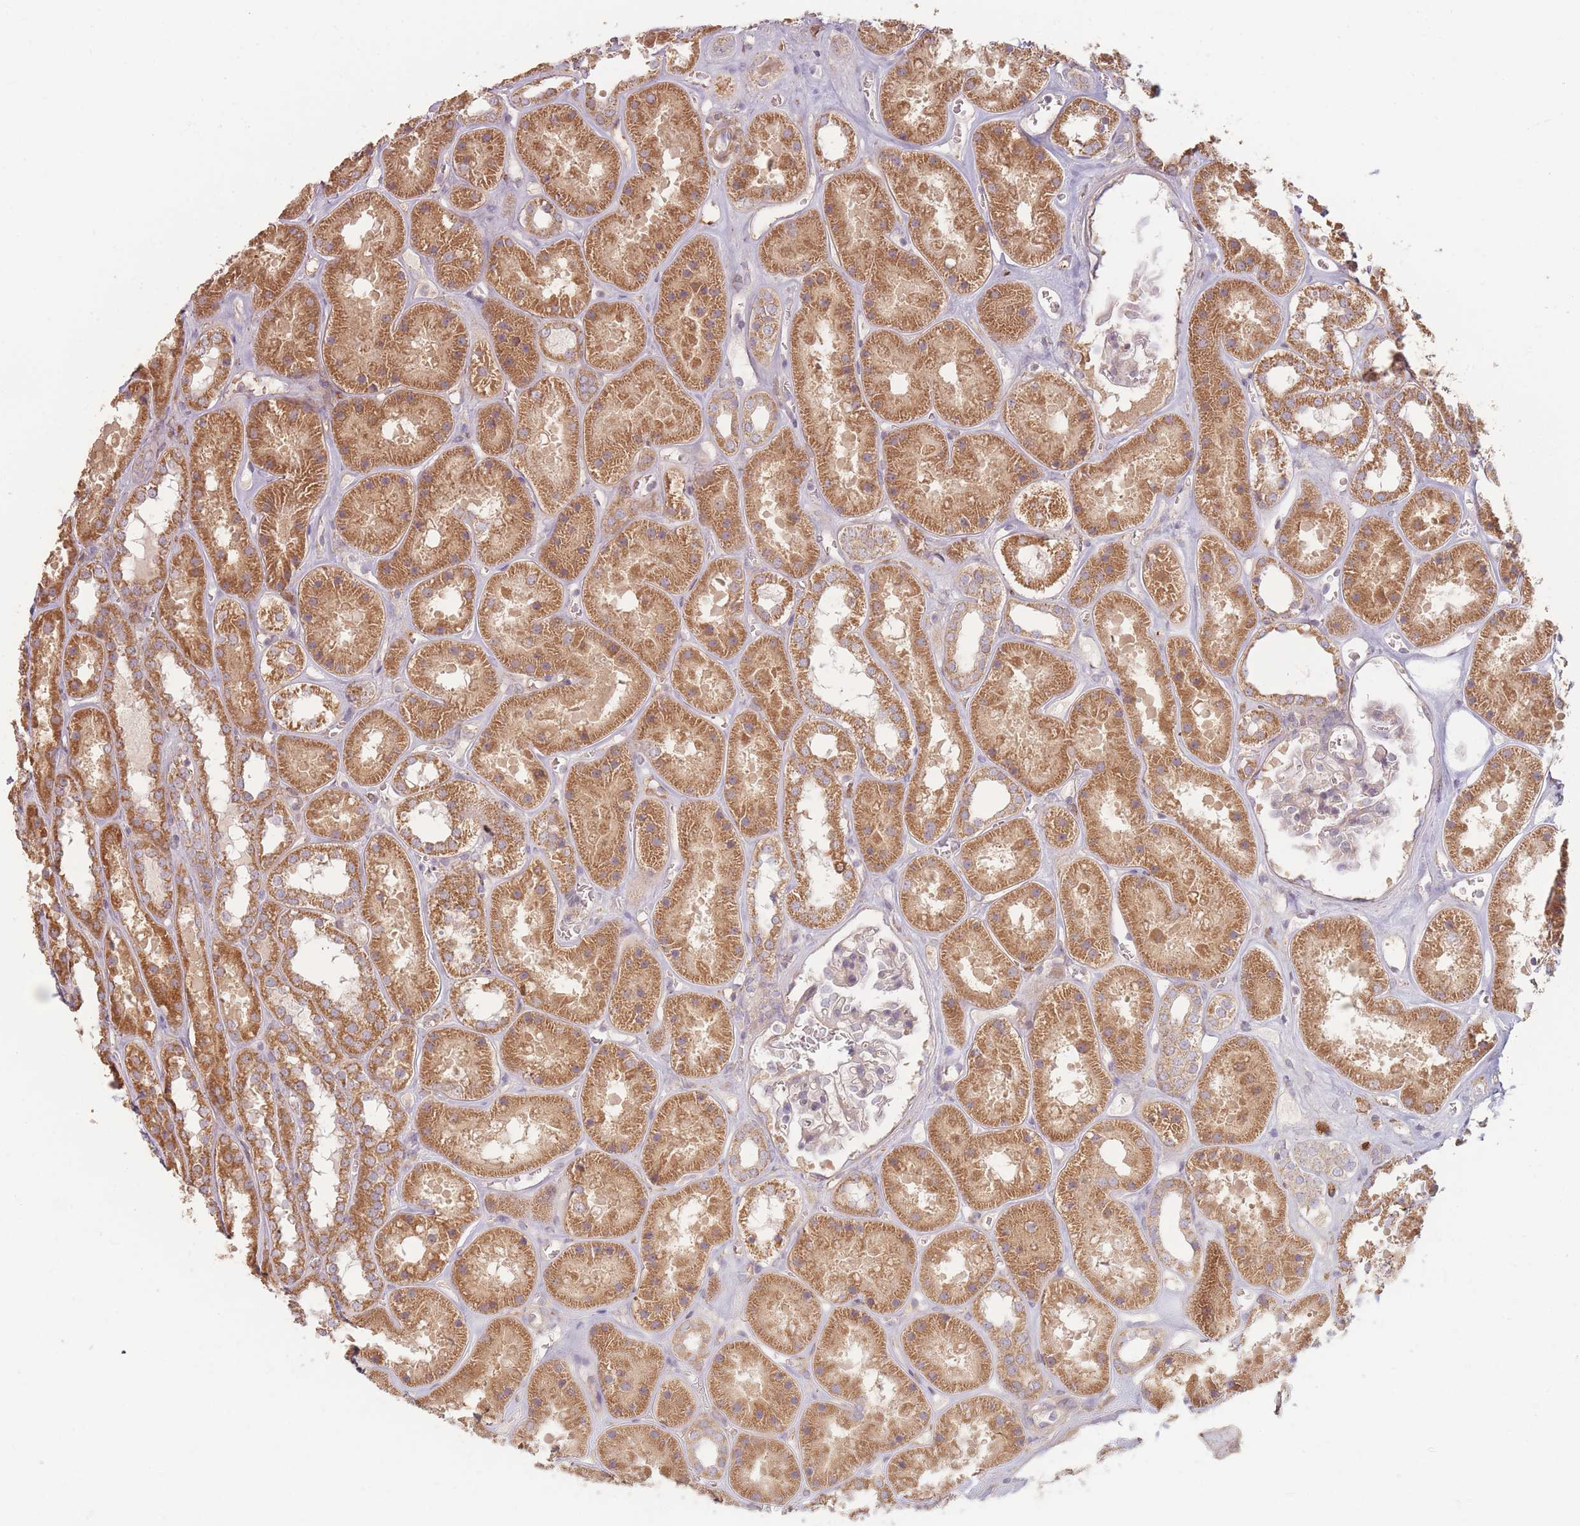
{"staining": {"intensity": "weak", "quantity": "<25%", "location": "cytoplasmic/membranous"}, "tissue": "kidney", "cell_type": "Cells in glomeruli", "image_type": "normal", "snomed": [{"axis": "morphology", "description": "Normal tissue, NOS"}, {"axis": "topography", "description": "Kidney"}], "caption": "High power microscopy photomicrograph of an immunohistochemistry micrograph of benign kidney, revealing no significant expression in cells in glomeruli. (DAB (3,3'-diaminobenzidine) IHC, high magnification).", "gene": "MRPS6", "patient": {"sex": "female", "age": 41}}